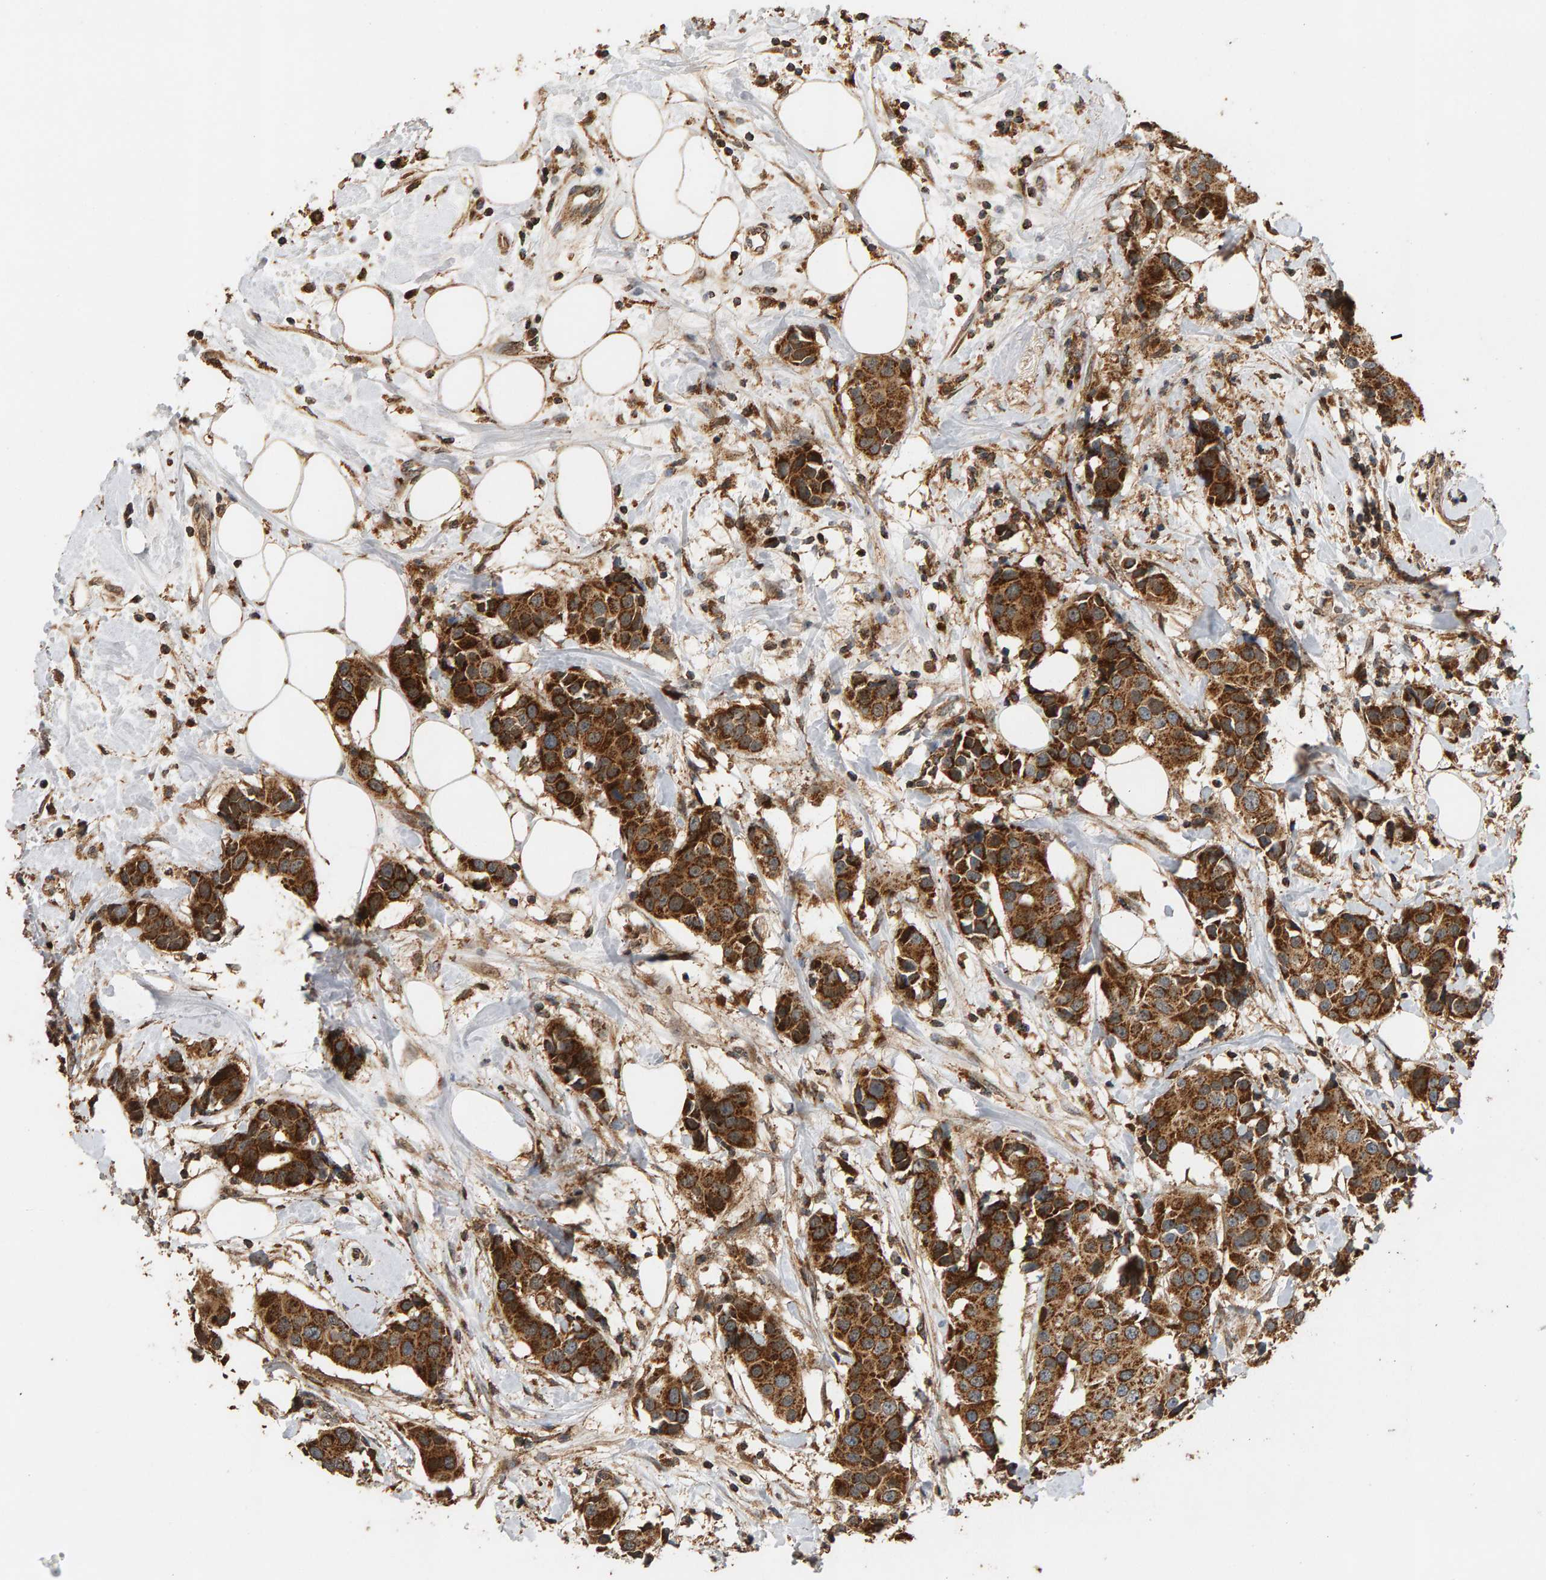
{"staining": {"intensity": "strong", "quantity": ">75%", "location": "cytoplasmic/membranous"}, "tissue": "breast cancer", "cell_type": "Tumor cells", "image_type": "cancer", "snomed": [{"axis": "morphology", "description": "Normal tissue, NOS"}, {"axis": "morphology", "description": "Duct carcinoma"}, {"axis": "topography", "description": "Breast"}], "caption": "Brown immunohistochemical staining in human infiltrating ductal carcinoma (breast) displays strong cytoplasmic/membranous expression in approximately >75% of tumor cells.", "gene": "GSTK1", "patient": {"sex": "female", "age": 39}}